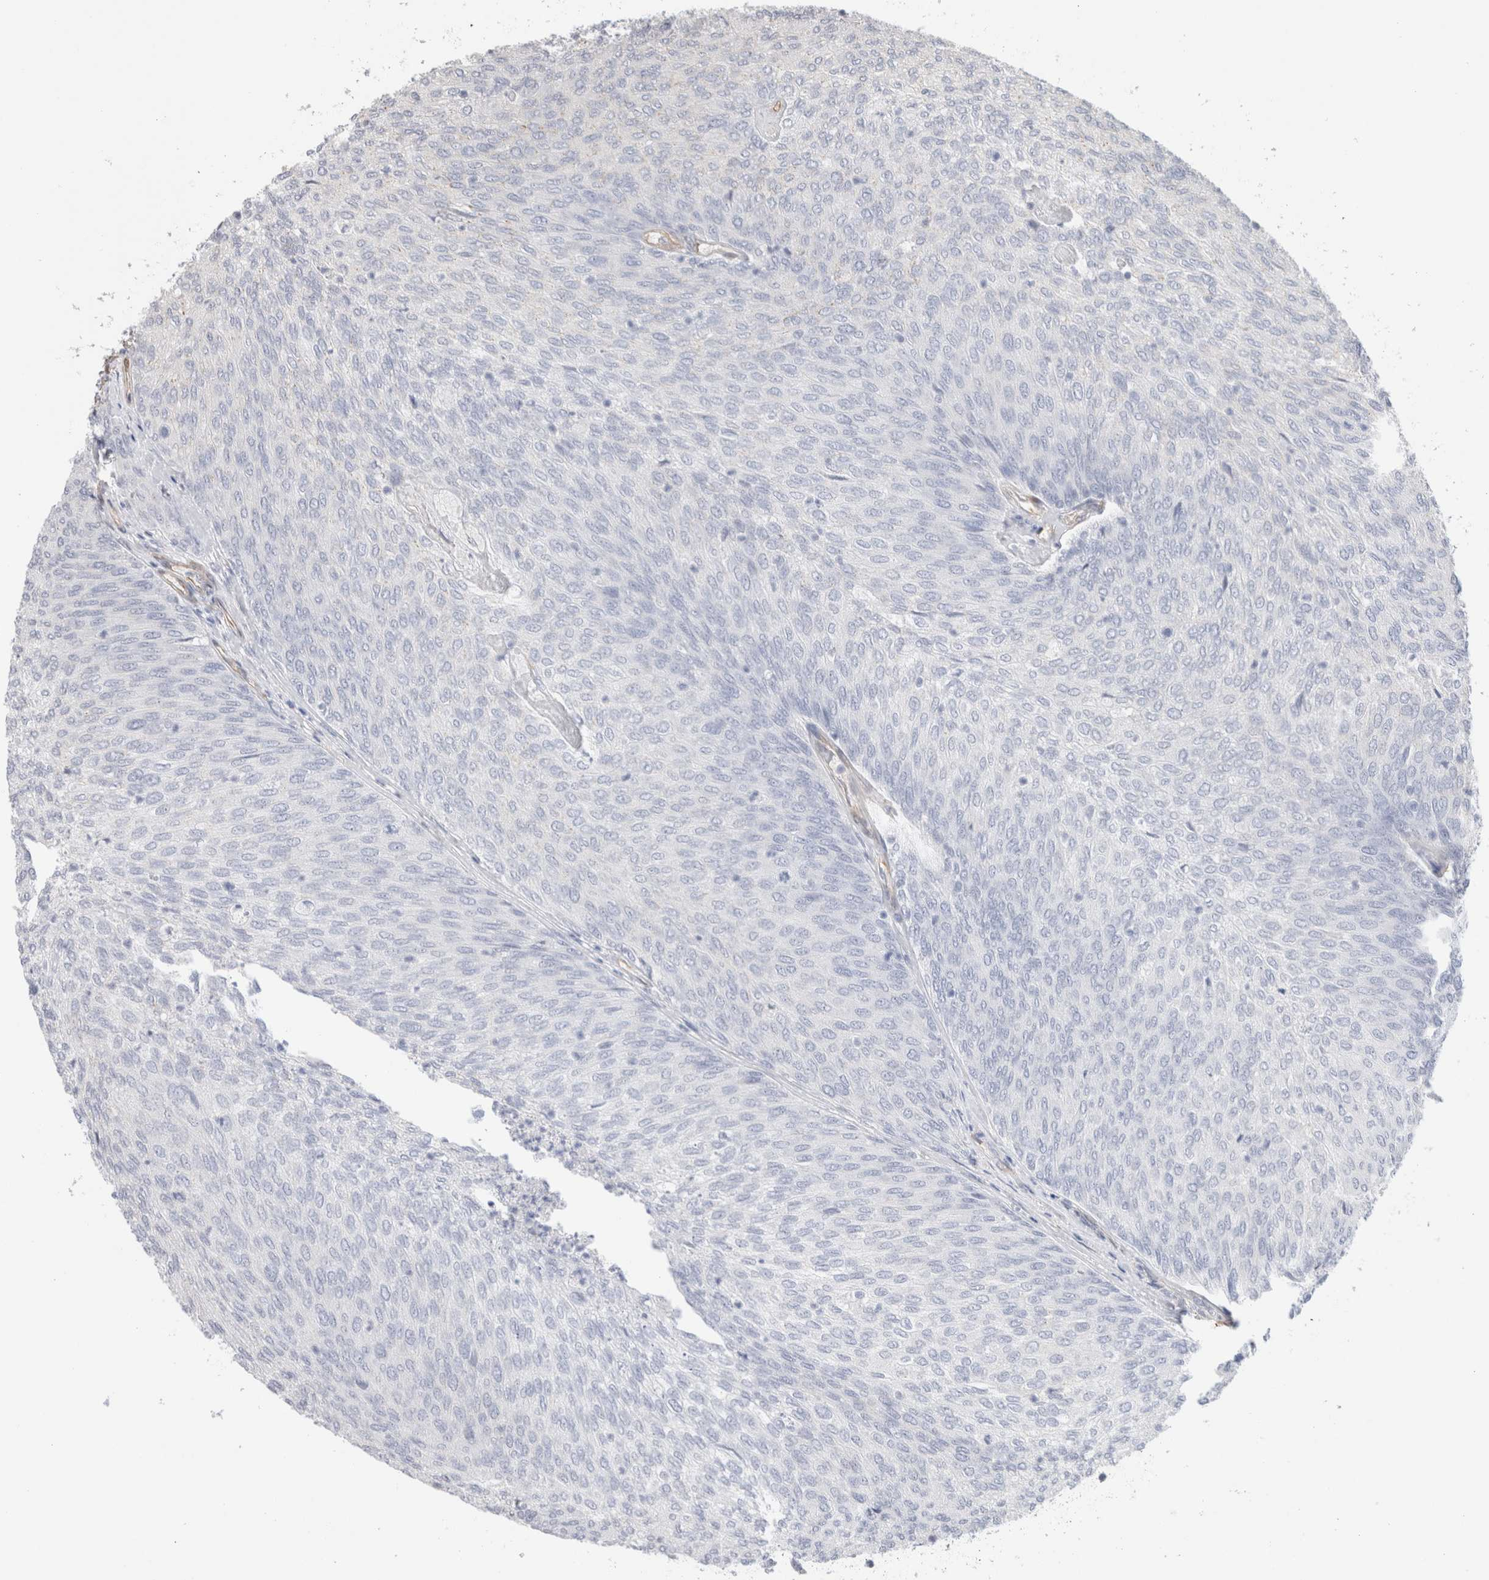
{"staining": {"intensity": "negative", "quantity": "none", "location": "none"}, "tissue": "urothelial cancer", "cell_type": "Tumor cells", "image_type": "cancer", "snomed": [{"axis": "morphology", "description": "Urothelial carcinoma, Low grade"}, {"axis": "topography", "description": "Urinary bladder"}], "caption": "Urothelial cancer stained for a protein using immunohistochemistry (IHC) exhibits no positivity tumor cells.", "gene": "CAAP1", "patient": {"sex": "female", "age": 79}}